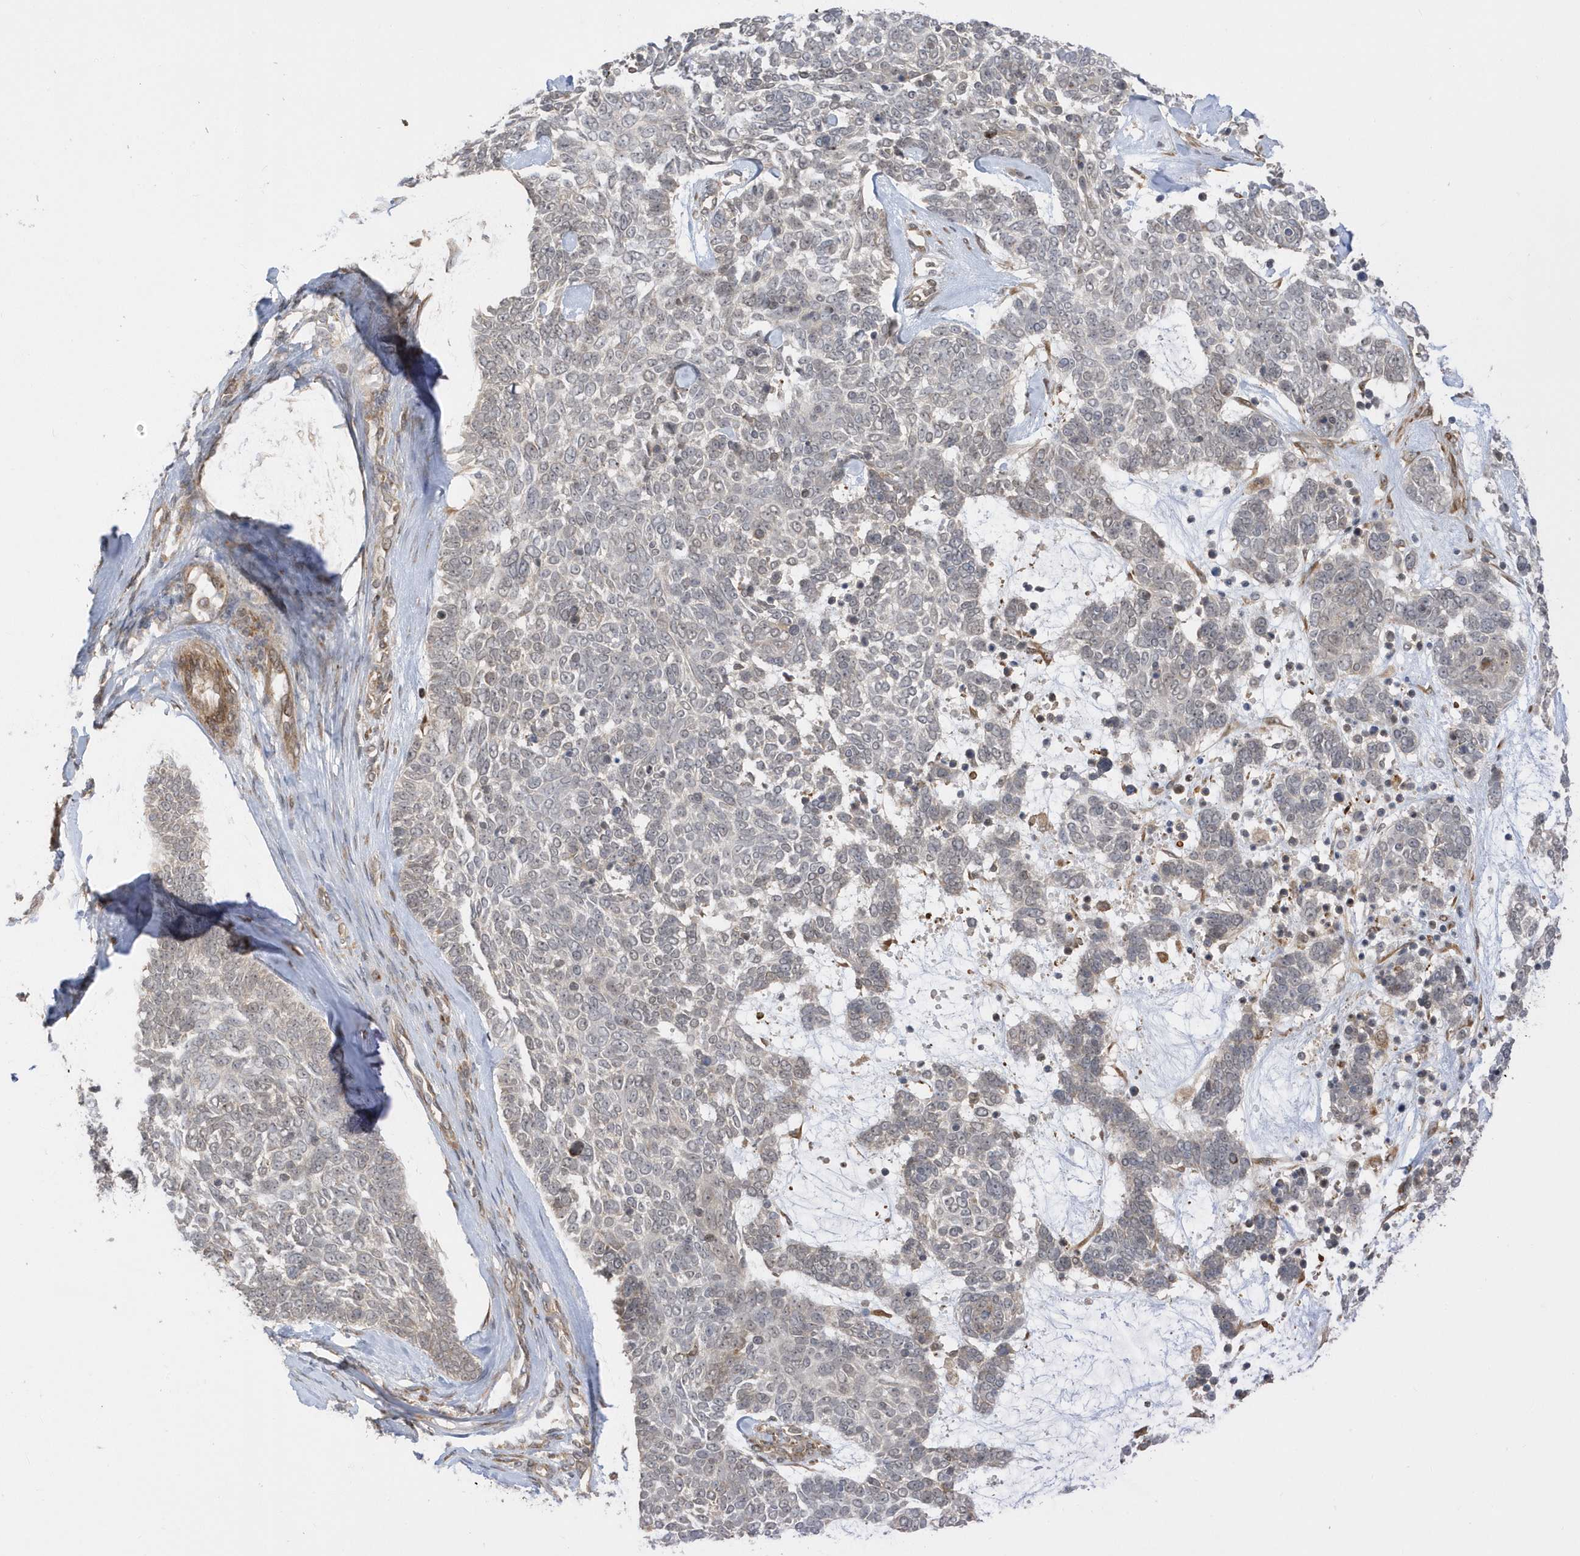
{"staining": {"intensity": "negative", "quantity": "none", "location": "none"}, "tissue": "skin cancer", "cell_type": "Tumor cells", "image_type": "cancer", "snomed": [{"axis": "morphology", "description": "Basal cell carcinoma"}, {"axis": "topography", "description": "Skin"}], "caption": "The immunohistochemistry image has no significant expression in tumor cells of basal cell carcinoma (skin) tissue.", "gene": "METTL21A", "patient": {"sex": "female", "age": 81}}